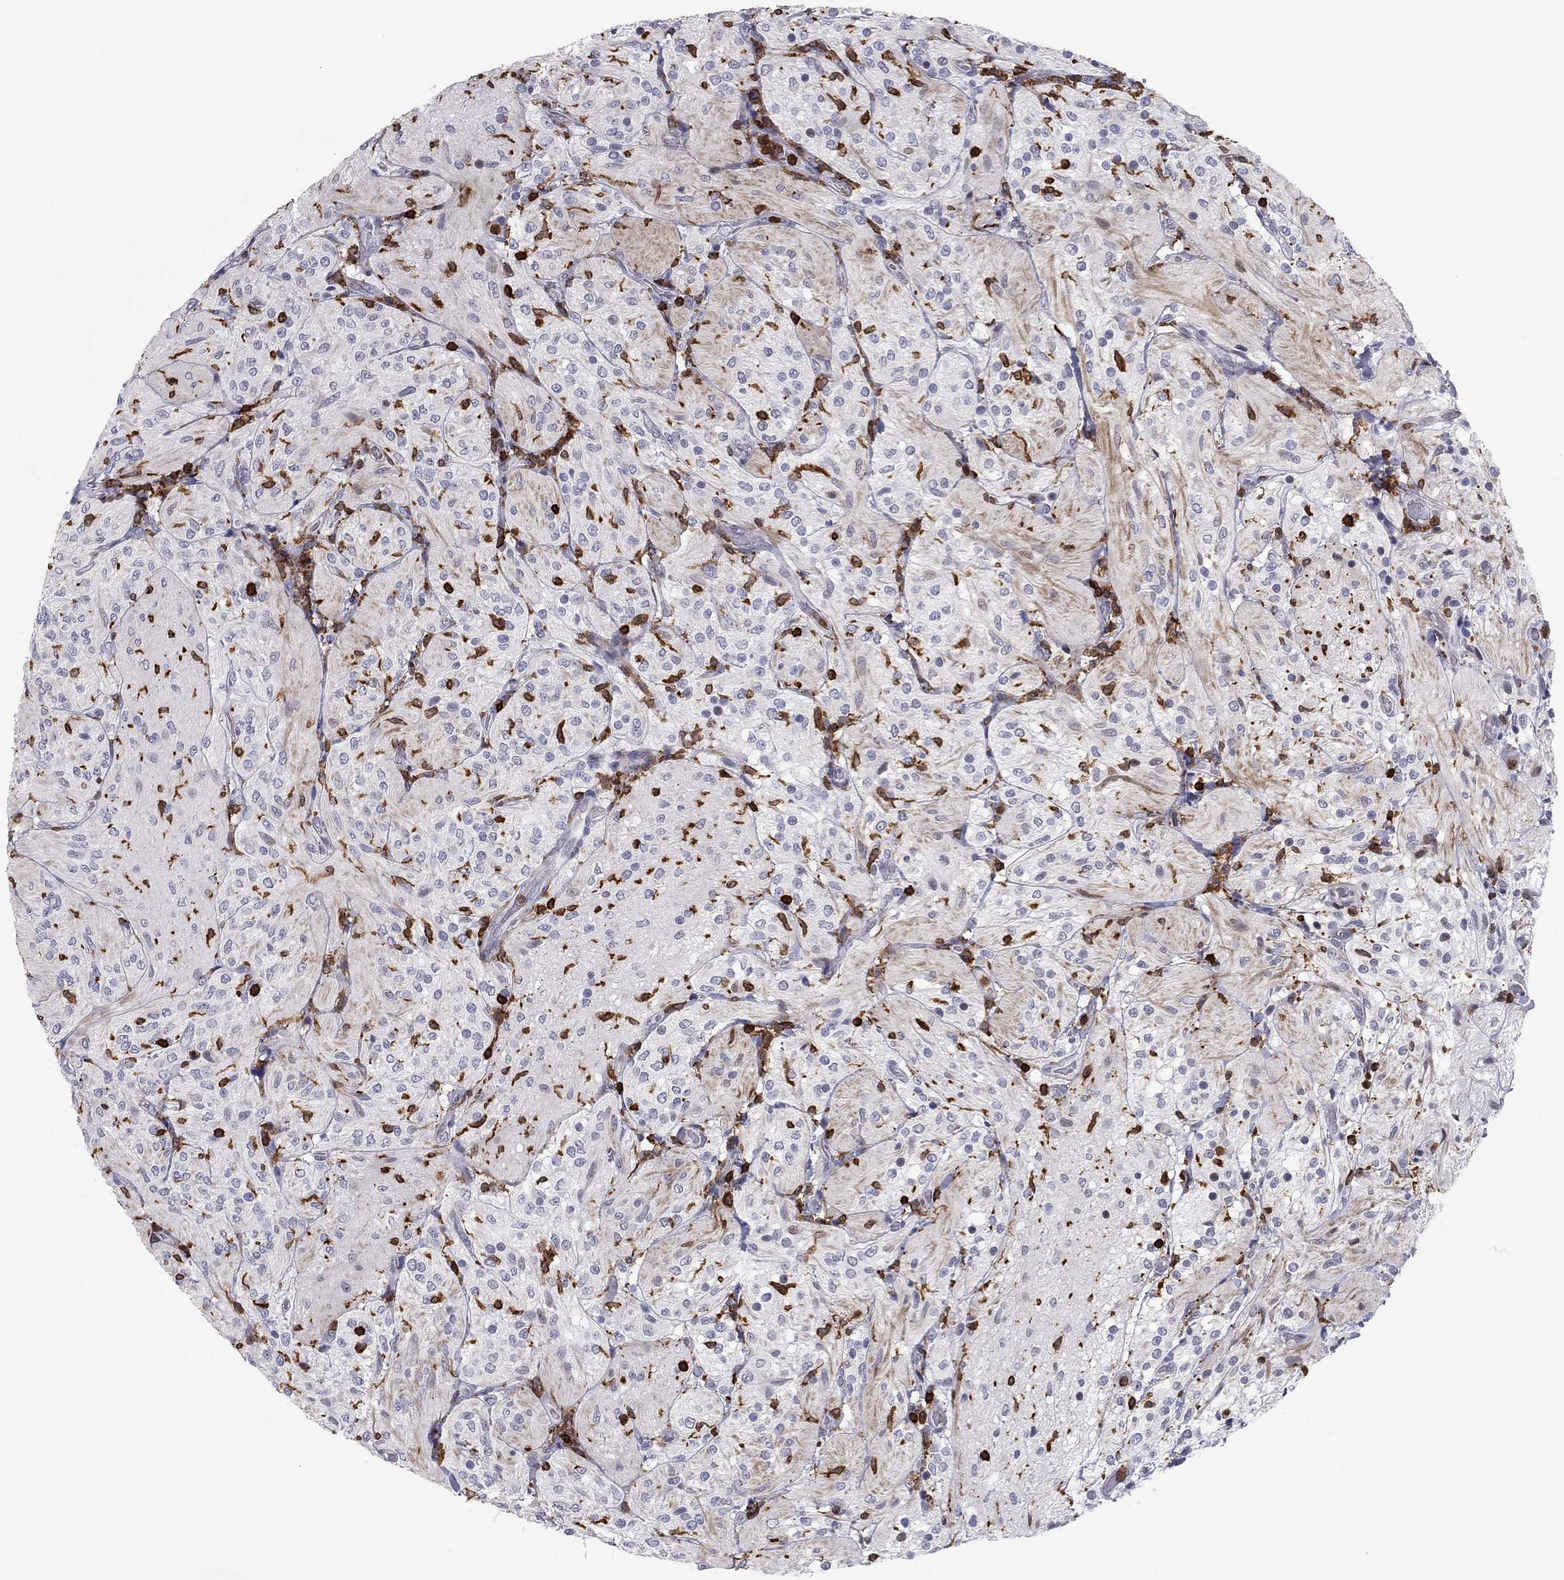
{"staining": {"intensity": "negative", "quantity": "none", "location": "none"}, "tissue": "glioma", "cell_type": "Tumor cells", "image_type": "cancer", "snomed": [{"axis": "morphology", "description": "Glioma, malignant, Low grade"}, {"axis": "topography", "description": "Brain"}], "caption": "Human malignant glioma (low-grade) stained for a protein using immunohistochemistry (IHC) demonstrates no positivity in tumor cells.", "gene": "ARHGAP27", "patient": {"sex": "male", "age": 3}}